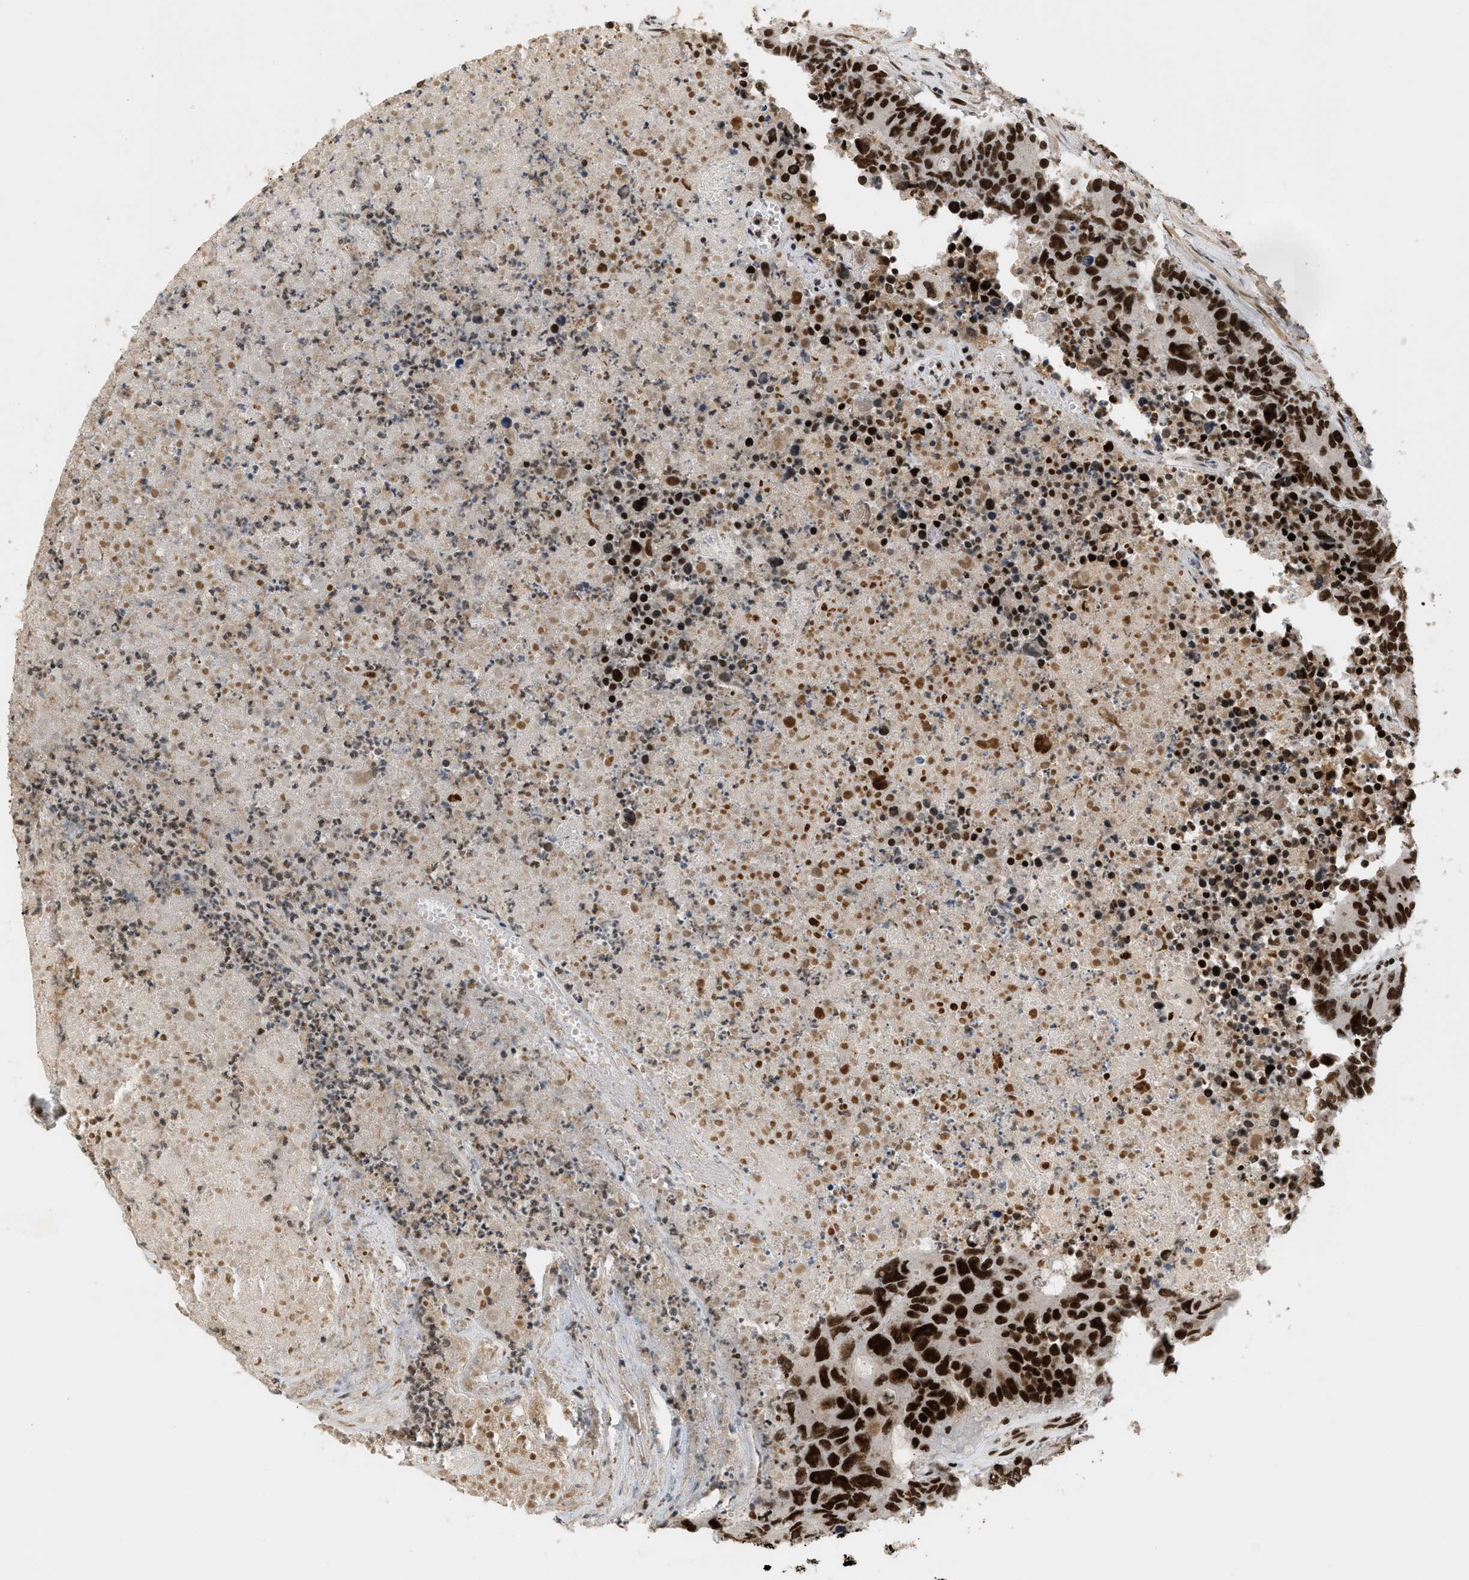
{"staining": {"intensity": "strong", "quantity": ">75%", "location": "nuclear"}, "tissue": "colorectal cancer", "cell_type": "Tumor cells", "image_type": "cancer", "snomed": [{"axis": "morphology", "description": "Adenocarcinoma, NOS"}, {"axis": "topography", "description": "Colon"}], "caption": "There is high levels of strong nuclear staining in tumor cells of colorectal adenocarcinoma, as demonstrated by immunohistochemical staining (brown color).", "gene": "SMARCB1", "patient": {"sex": "male", "age": 87}}